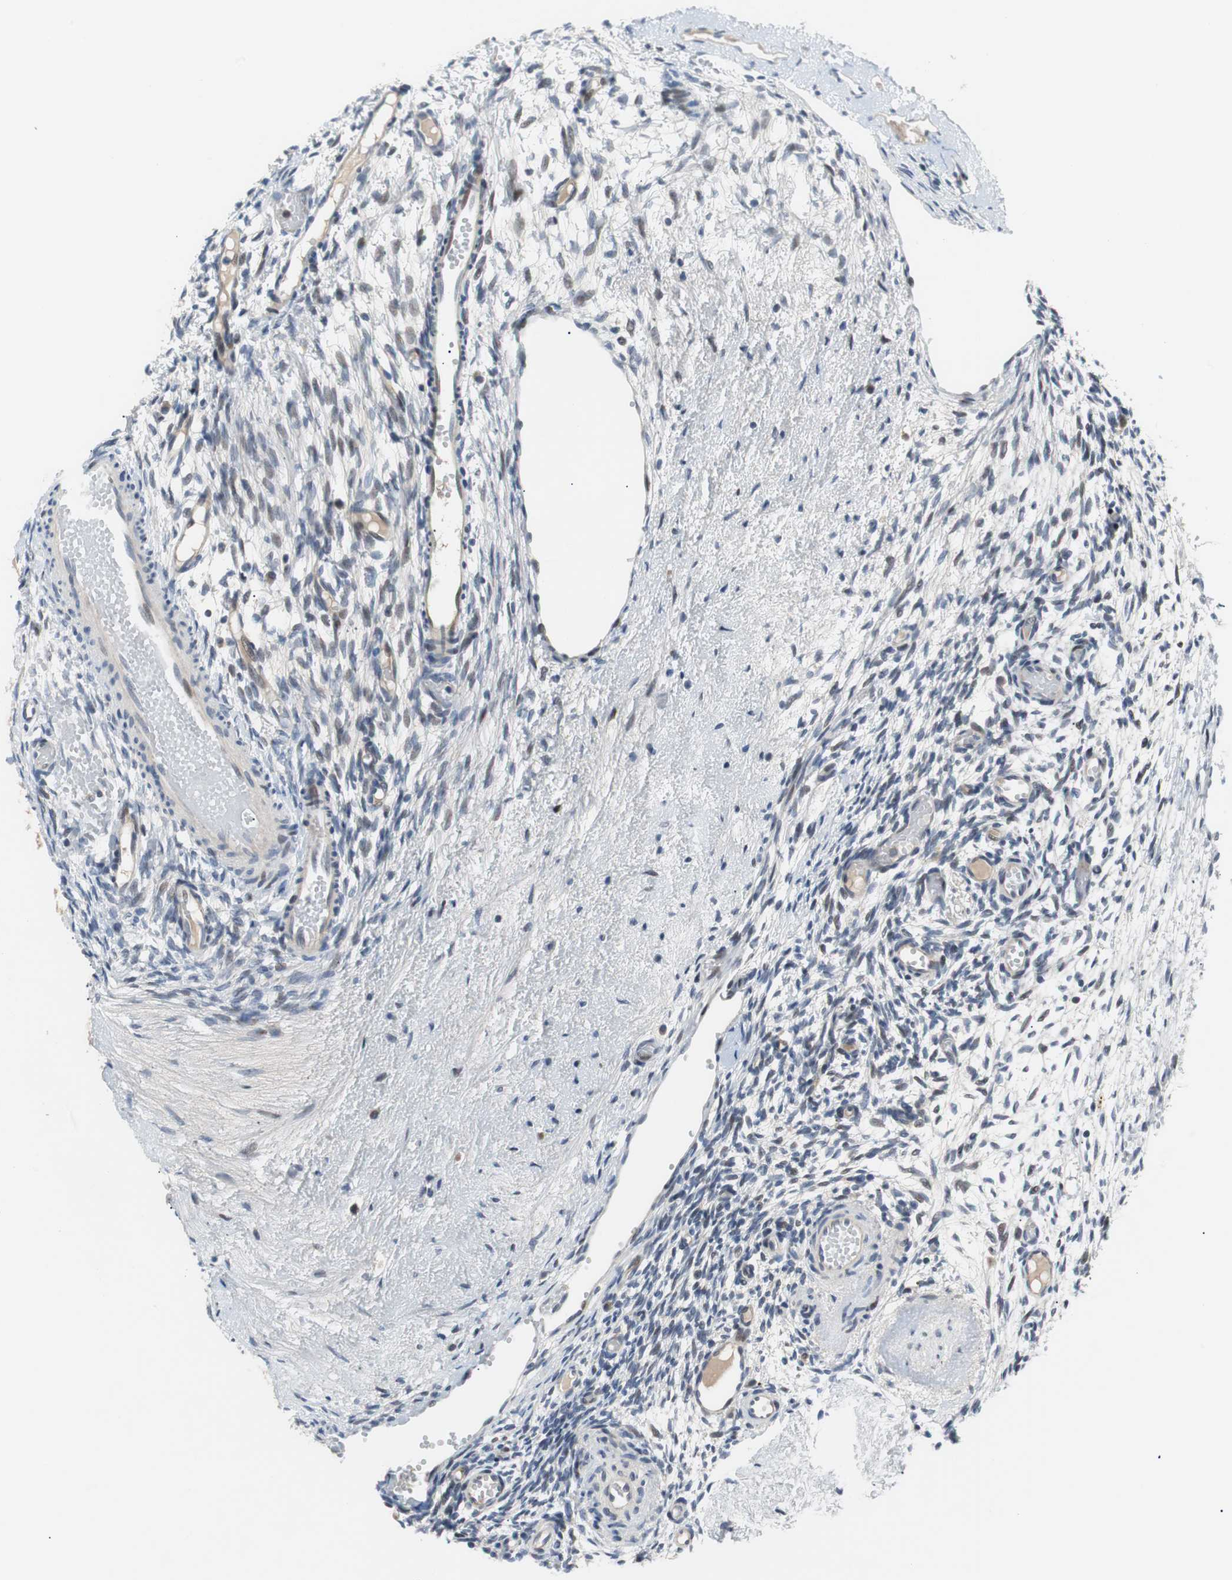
{"staining": {"intensity": "negative", "quantity": "none", "location": "none"}, "tissue": "ovary", "cell_type": "Follicle cells", "image_type": "normal", "snomed": [{"axis": "morphology", "description": "Normal tissue, NOS"}, {"axis": "topography", "description": "Ovary"}], "caption": "A high-resolution micrograph shows immunohistochemistry staining of benign ovary, which demonstrates no significant expression in follicle cells.", "gene": "MAP2K4", "patient": {"sex": "female", "age": 35}}